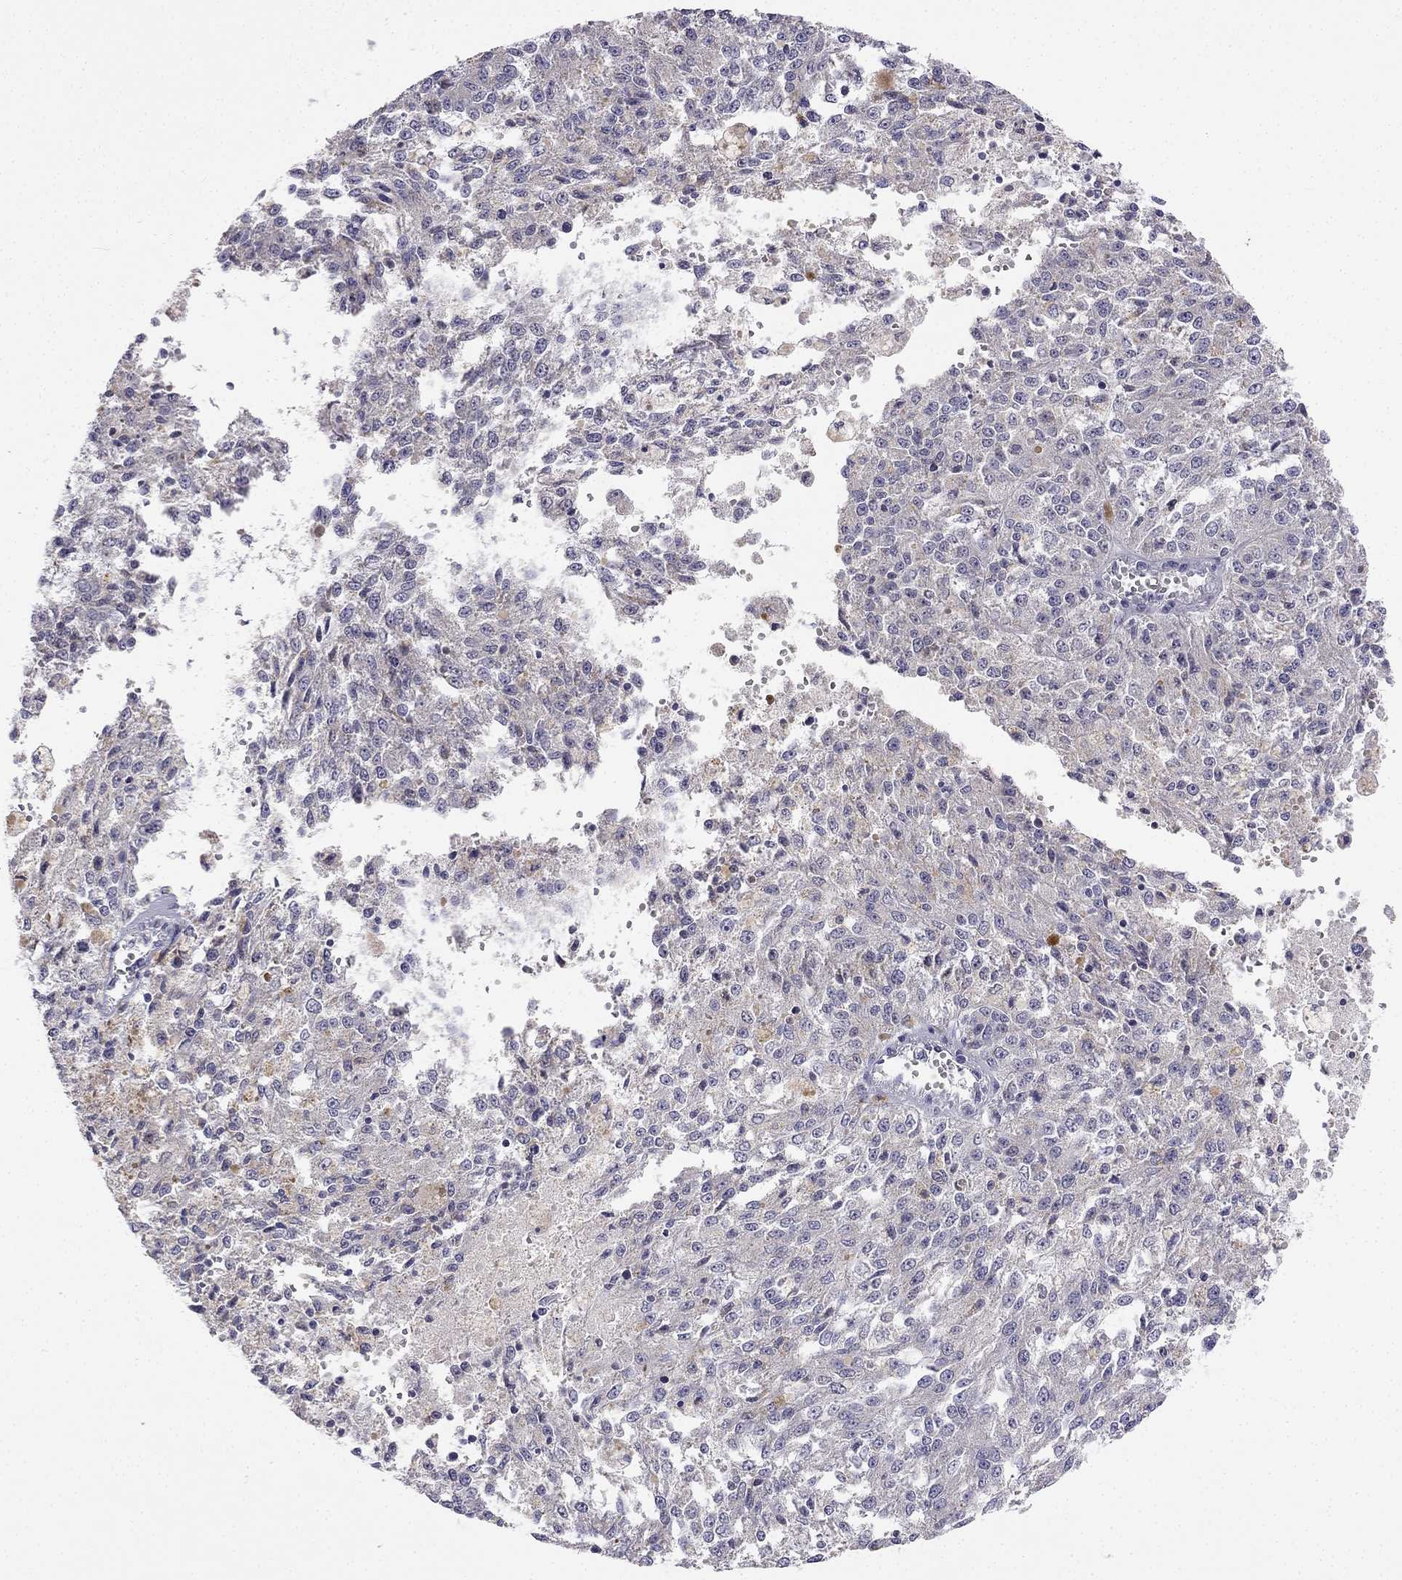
{"staining": {"intensity": "negative", "quantity": "none", "location": "none"}, "tissue": "melanoma", "cell_type": "Tumor cells", "image_type": "cancer", "snomed": [{"axis": "morphology", "description": "Malignant melanoma, Metastatic site"}, {"axis": "topography", "description": "Lymph node"}], "caption": "Immunohistochemical staining of human malignant melanoma (metastatic site) demonstrates no significant expression in tumor cells.", "gene": "C5orf49", "patient": {"sex": "female", "age": 64}}